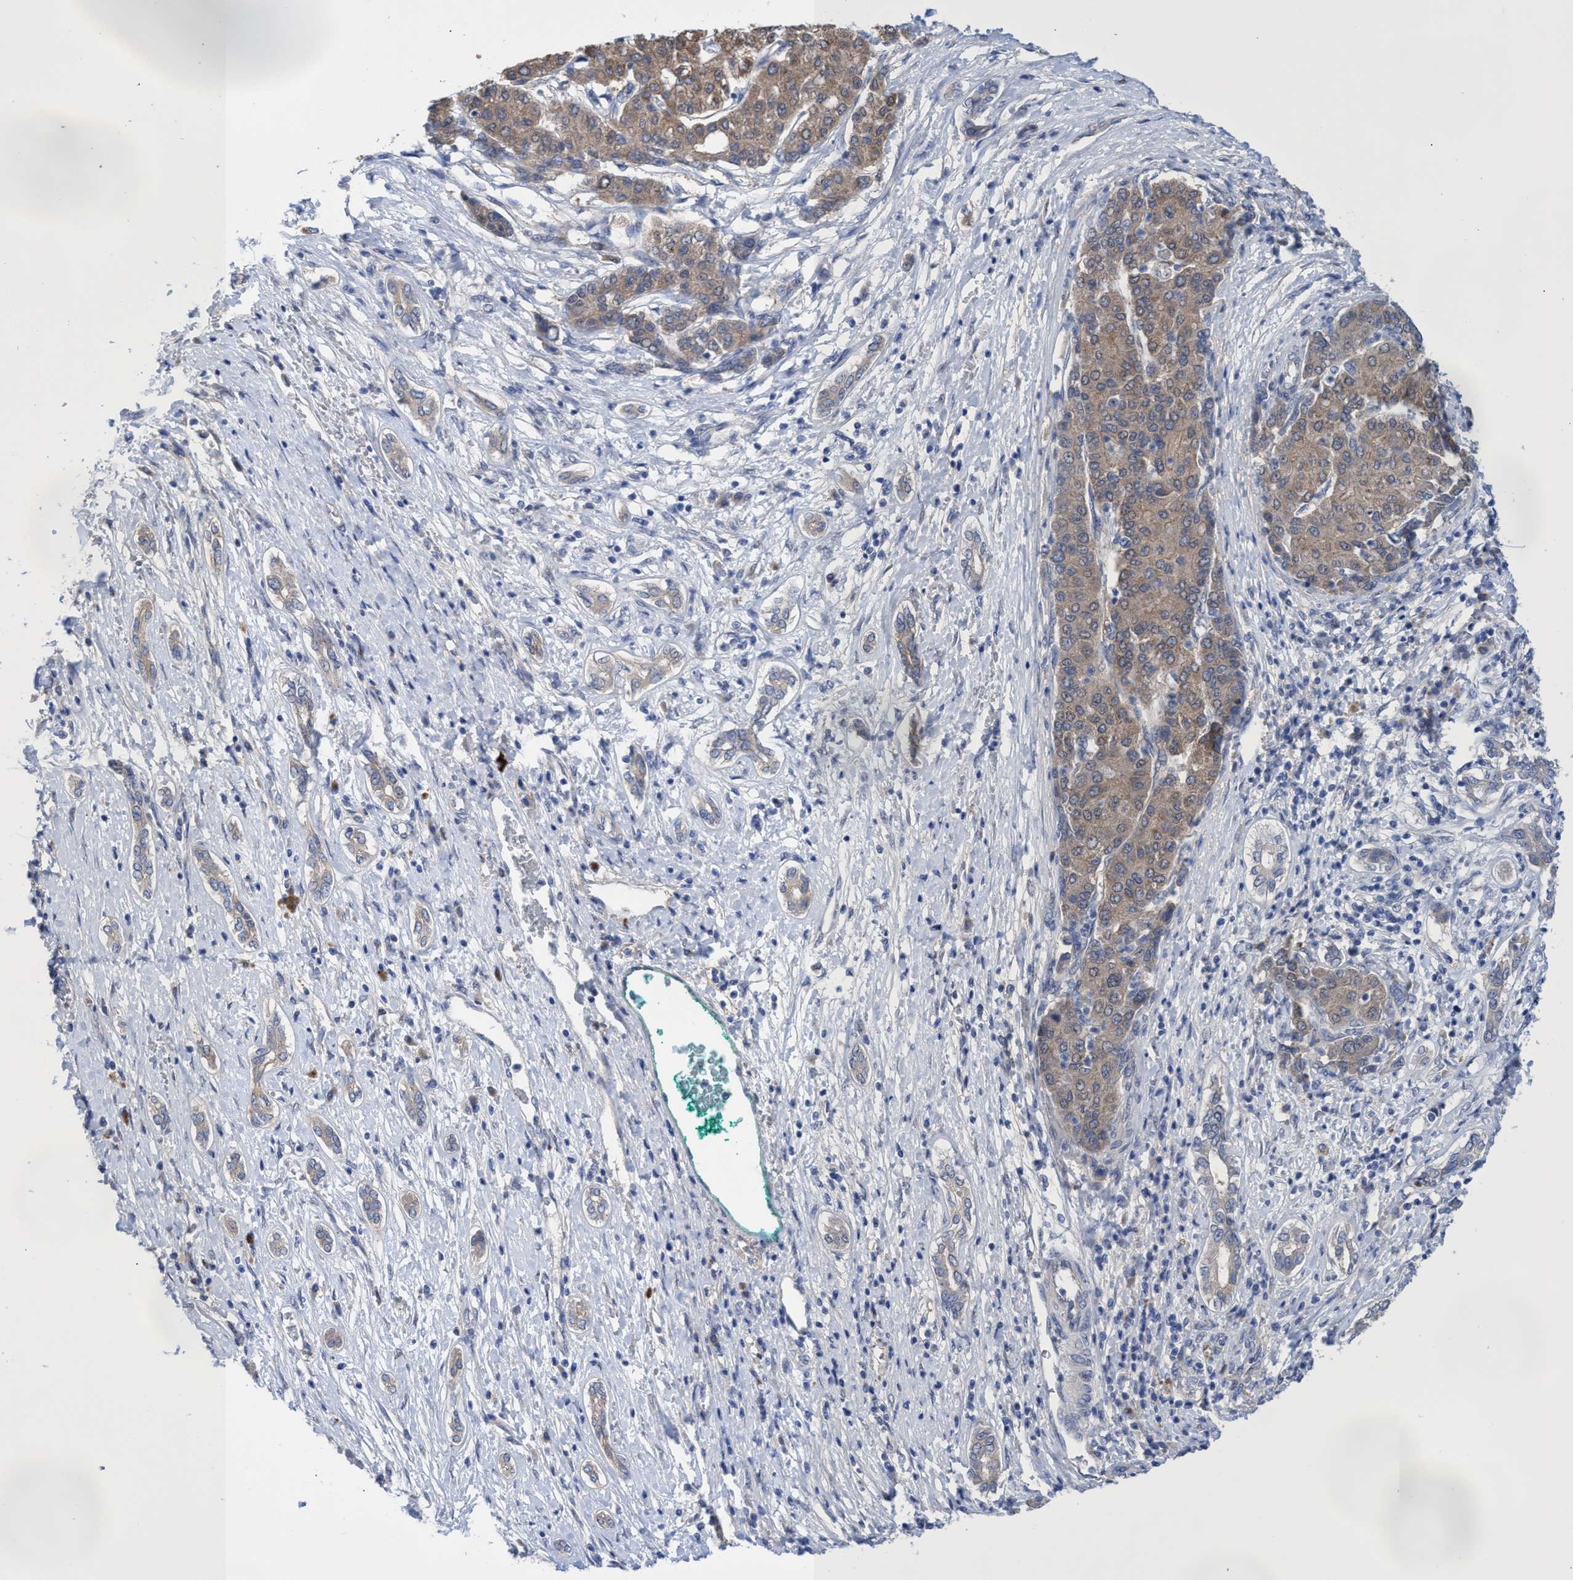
{"staining": {"intensity": "moderate", "quantity": ">75%", "location": "cytoplasmic/membranous"}, "tissue": "liver cancer", "cell_type": "Tumor cells", "image_type": "cancer", "snomed": [{"axis": "morphology", "description": "Carcinoma, Hepatocellular, NOS"}, {"axis": "topography", "description": "Liver"}], "caption": "Brown immunohistochemical staining in liver hepatocellular carcinoma demonstrates moderate cytoplasmic/membranous expression in approximately >75% of tumor cells.", "gene": "SVEP1", "patient": {"sex": "male", "age": 65}}